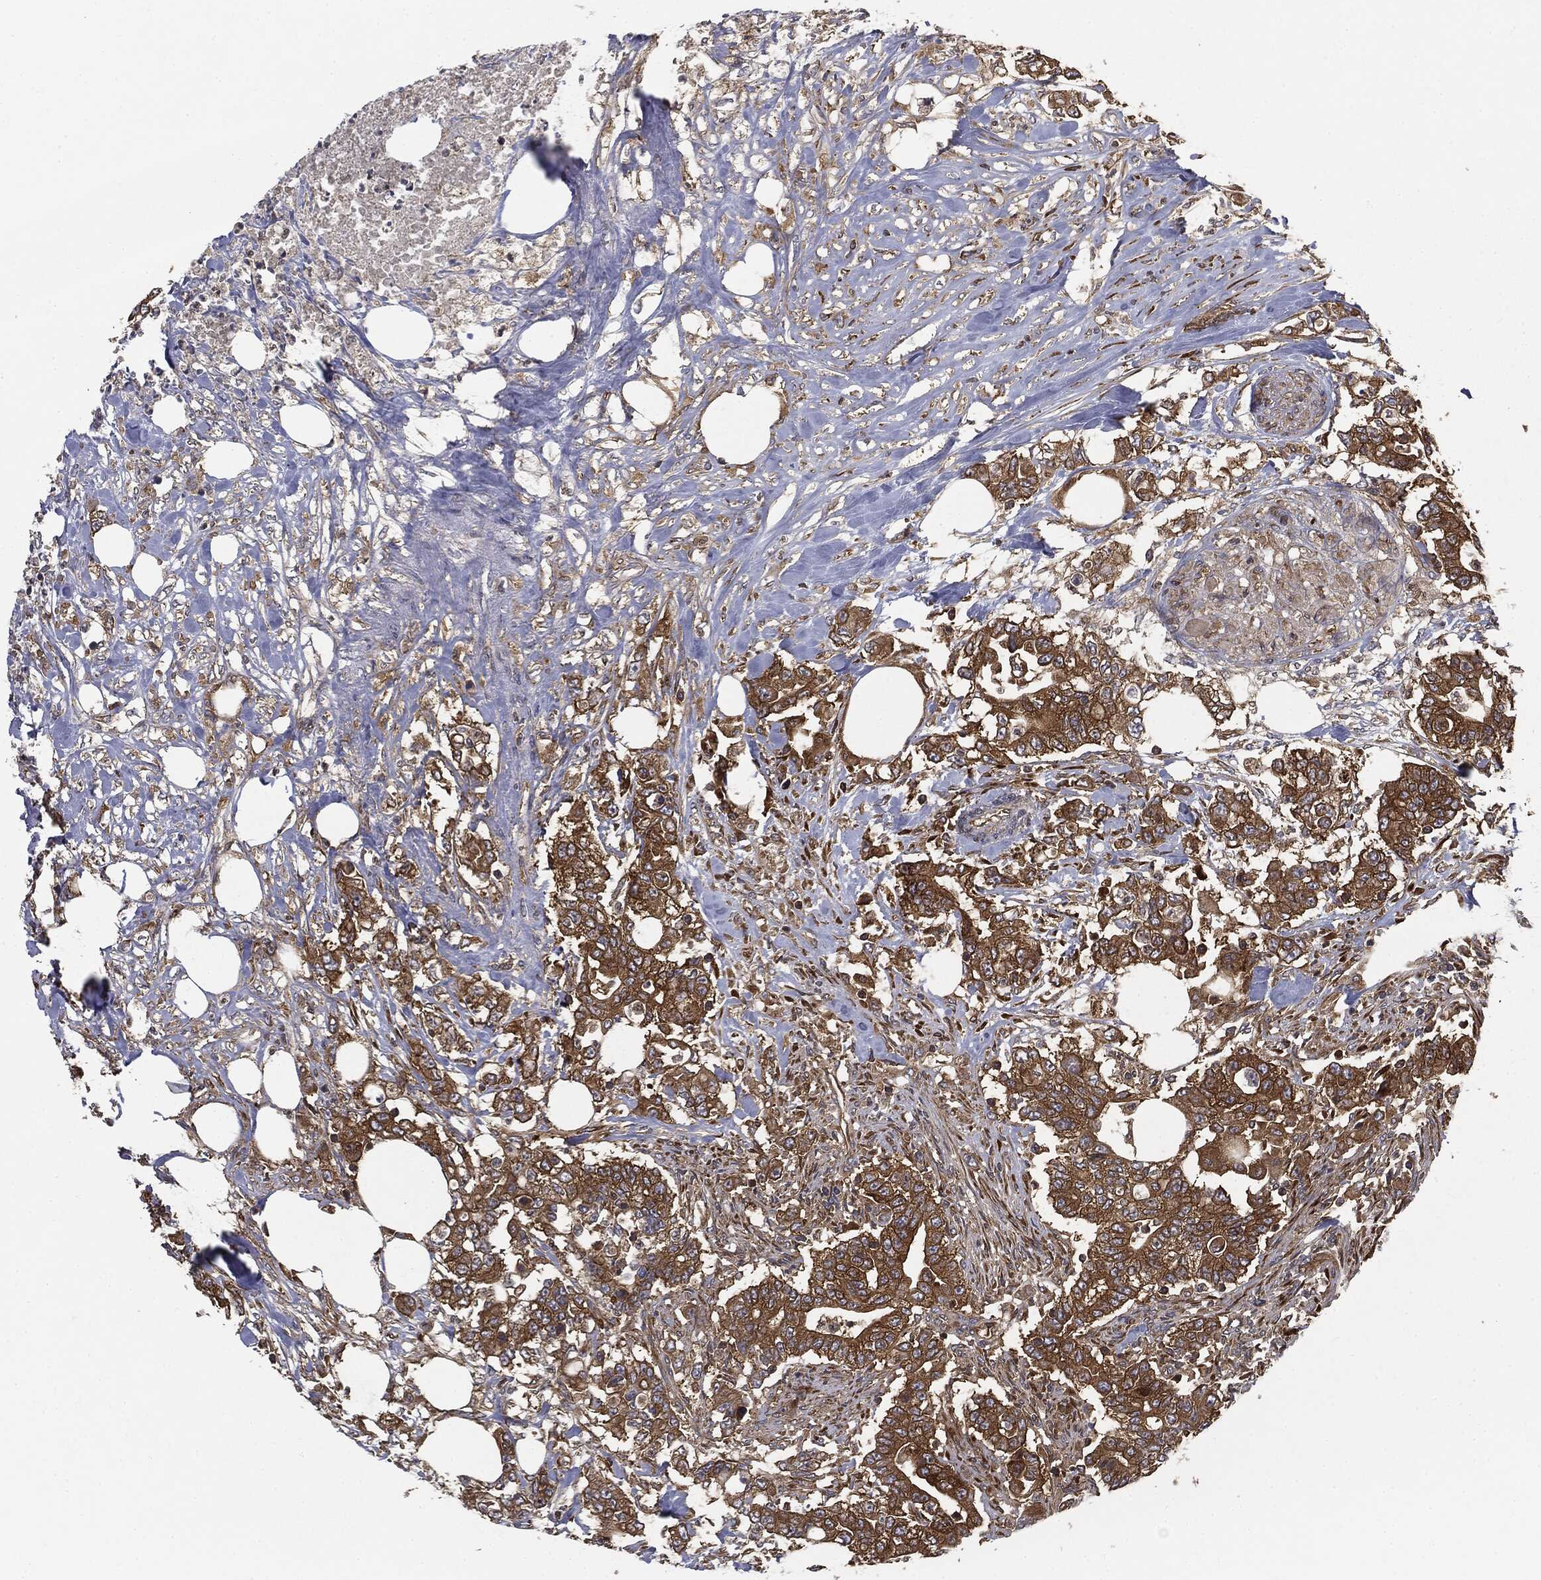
{"staining": {"intensity": "moderate", "quantity": ">75%", "location": "cytoplasmic/membranous"}, "tissue": "colorectal cancer", "cell_type": "Tumor cells", "image_type": "cancer", "snomed": [{"axis": "morphology", "description": "Adenocarcinoma, NOS"}, {"axis": "topography", "description": "Colon"}], "caption": "About >75% of tumor cells in colorectal cancer (adenocarcinoma) reveal moderate cytoplasmic/membranous protein staining as visualized by brown immunohistochemical staining.", "gene": "EIF2AK2", "patient": {"sex": "female", "age": 48}}